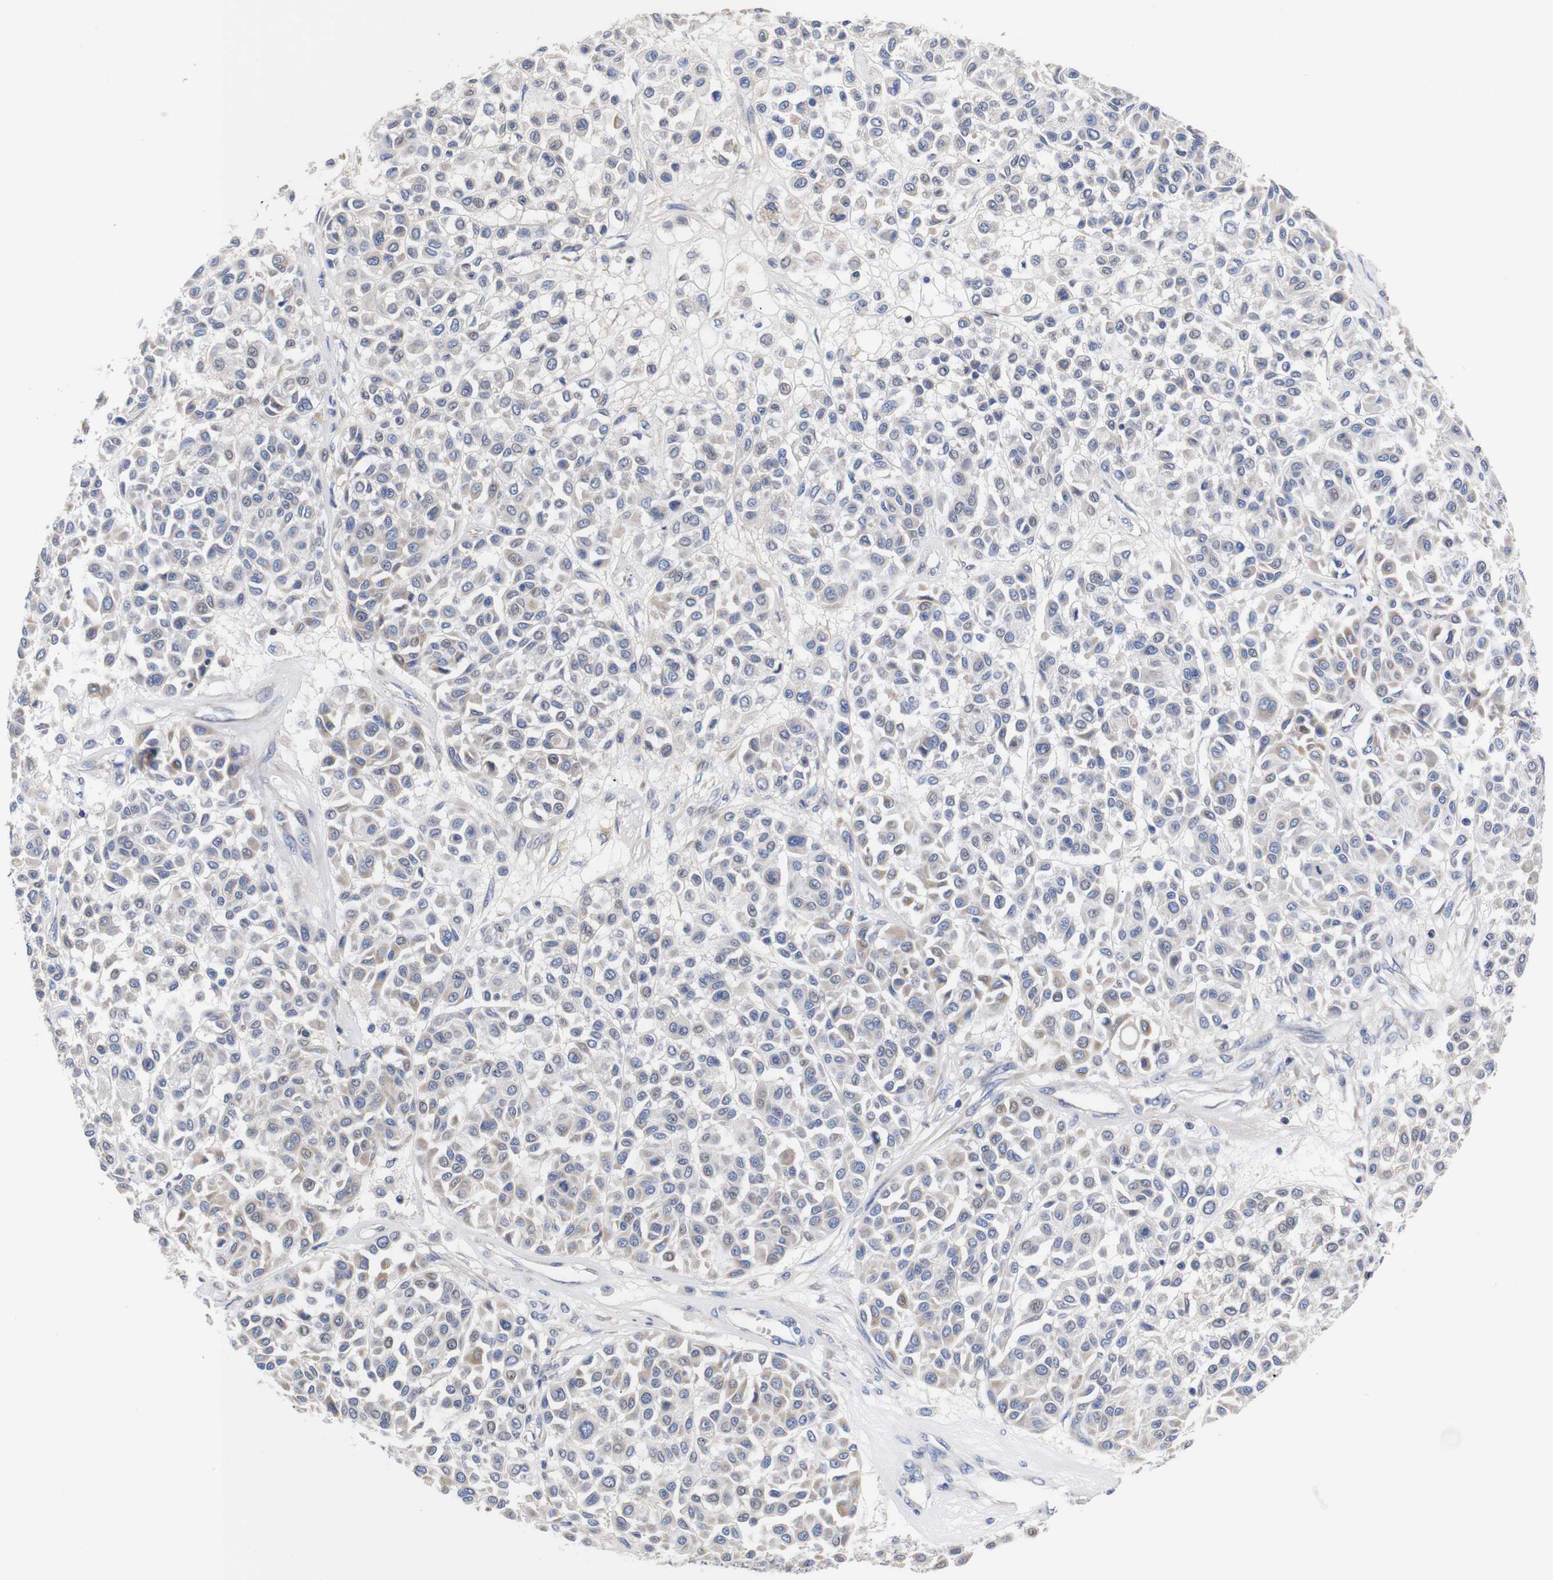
{"staining": {"intensity": "weak", "quantity": "<25%", "location": "cytoplasmic/membranous"}, "tissue": "melanoma", "cell_type": "Tumor cells", "image_type": "cancer", "snomed": [{"axis": "morphology", "description": "Malignant melanoma, Metastatic site"}, {"axis": "topography", "description": "Soft tissue"}], "caption": "There is no significant positivity in tumor cells of malignant melanoma (metastatic site). (Brightfield microscopy of DAB (3,3'-diaminobenzidine) IHC at high magnification).", "gene": "OPN3", "patient": {"sex": "male", "age": 41}}